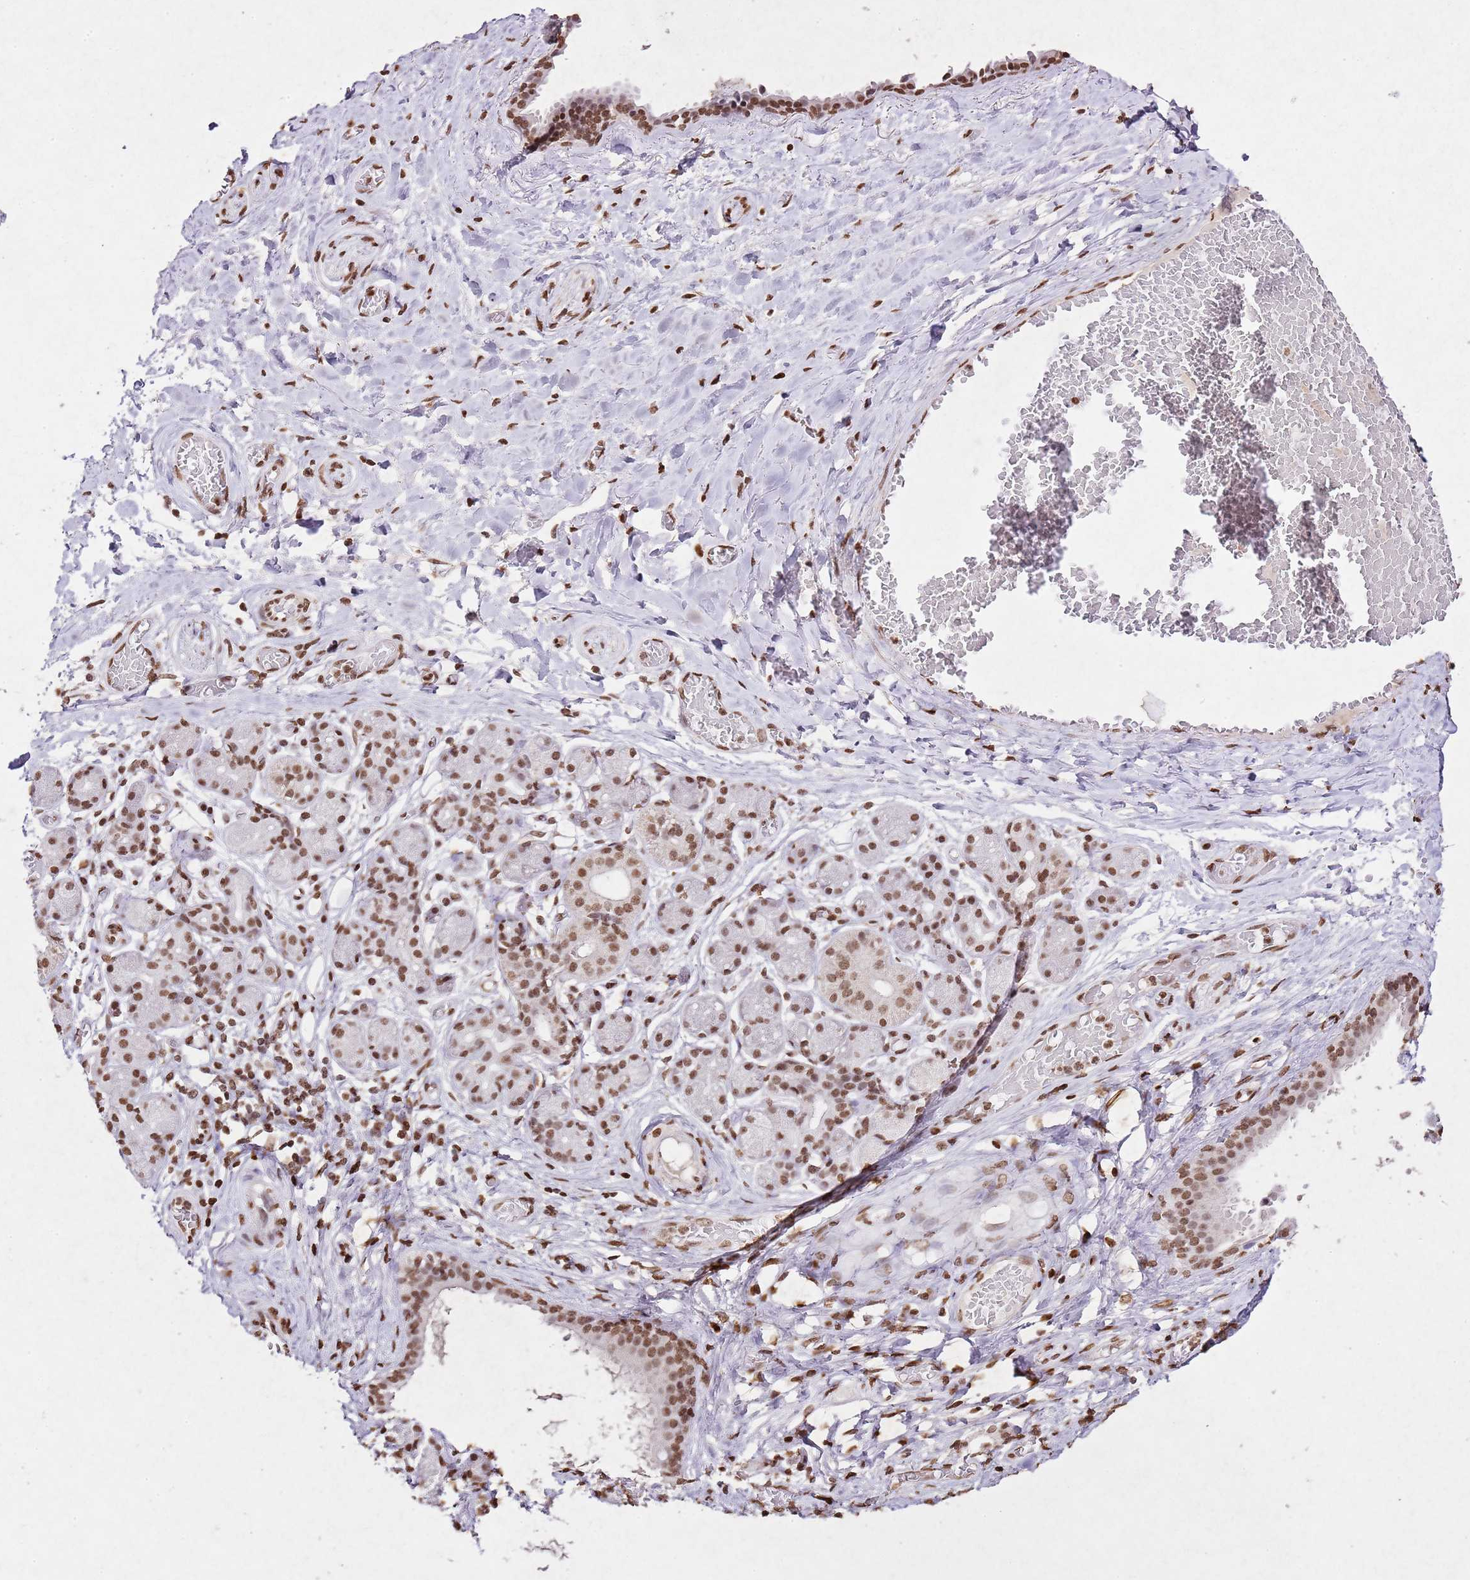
{"staining": {"intensity": "negative", "quantity": "none", "location": "none"}, "tissue": "adipose tissue", "cell_type": "Adipocytes", "image_type": "normal", "snomed": [{"axis": "morphology", "description": "Normal tissue, NOS"}, {"axis": "topography", "description": "Salivary gland"}, {"axis": "topography", "description": "Peripheral nerve tissue"}], "caption": "IHC photomicrograph of benign adipose tissue stained for a protein (brown), which reveals no staining in adipocytes.", "gene": "BMAL1", "patient": {"sex": "male", "age": 62}}